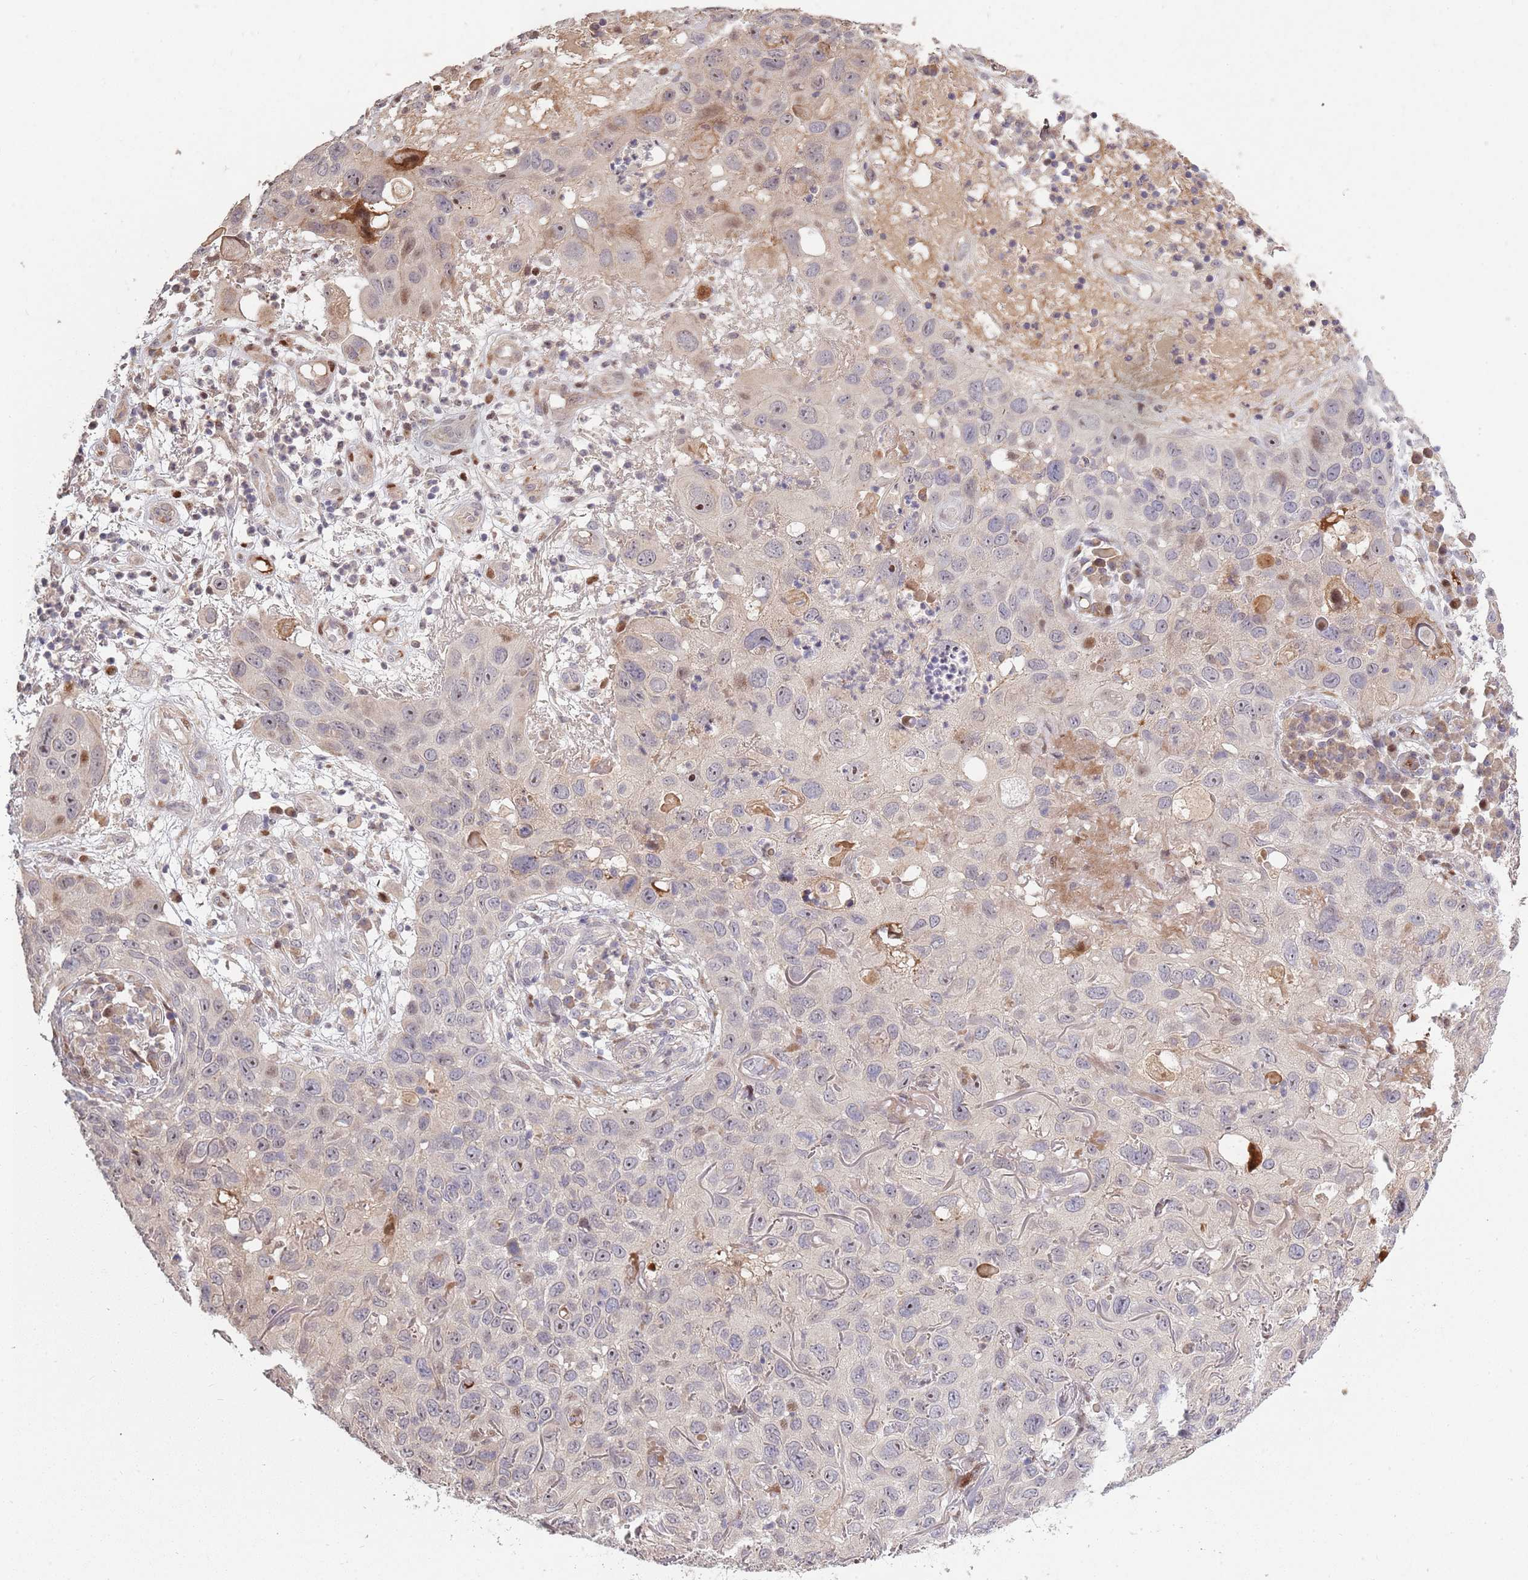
{"staining": {"intensity": "weak", "quantity": "<25%", "location": "nuclear"}, "tissue": "skin cancer", "cell_type": "Tumor cells", "image_type": "cancer", "snomed": [{"axis": "morphology", "description": "Squamous cell carcinoma in situ, NOS"}, {"axis": "morphology", "description": "Squamous cell carcinoma, NOS"}, {"axis": "topography", "description": "Skin"}], "caption": "Tumor cells are negative for protein expression in human skin squamous cell carcinoma in situ.", "gene": "SYNDIG1L", "patient": {"sex": "male", "age": 93}}